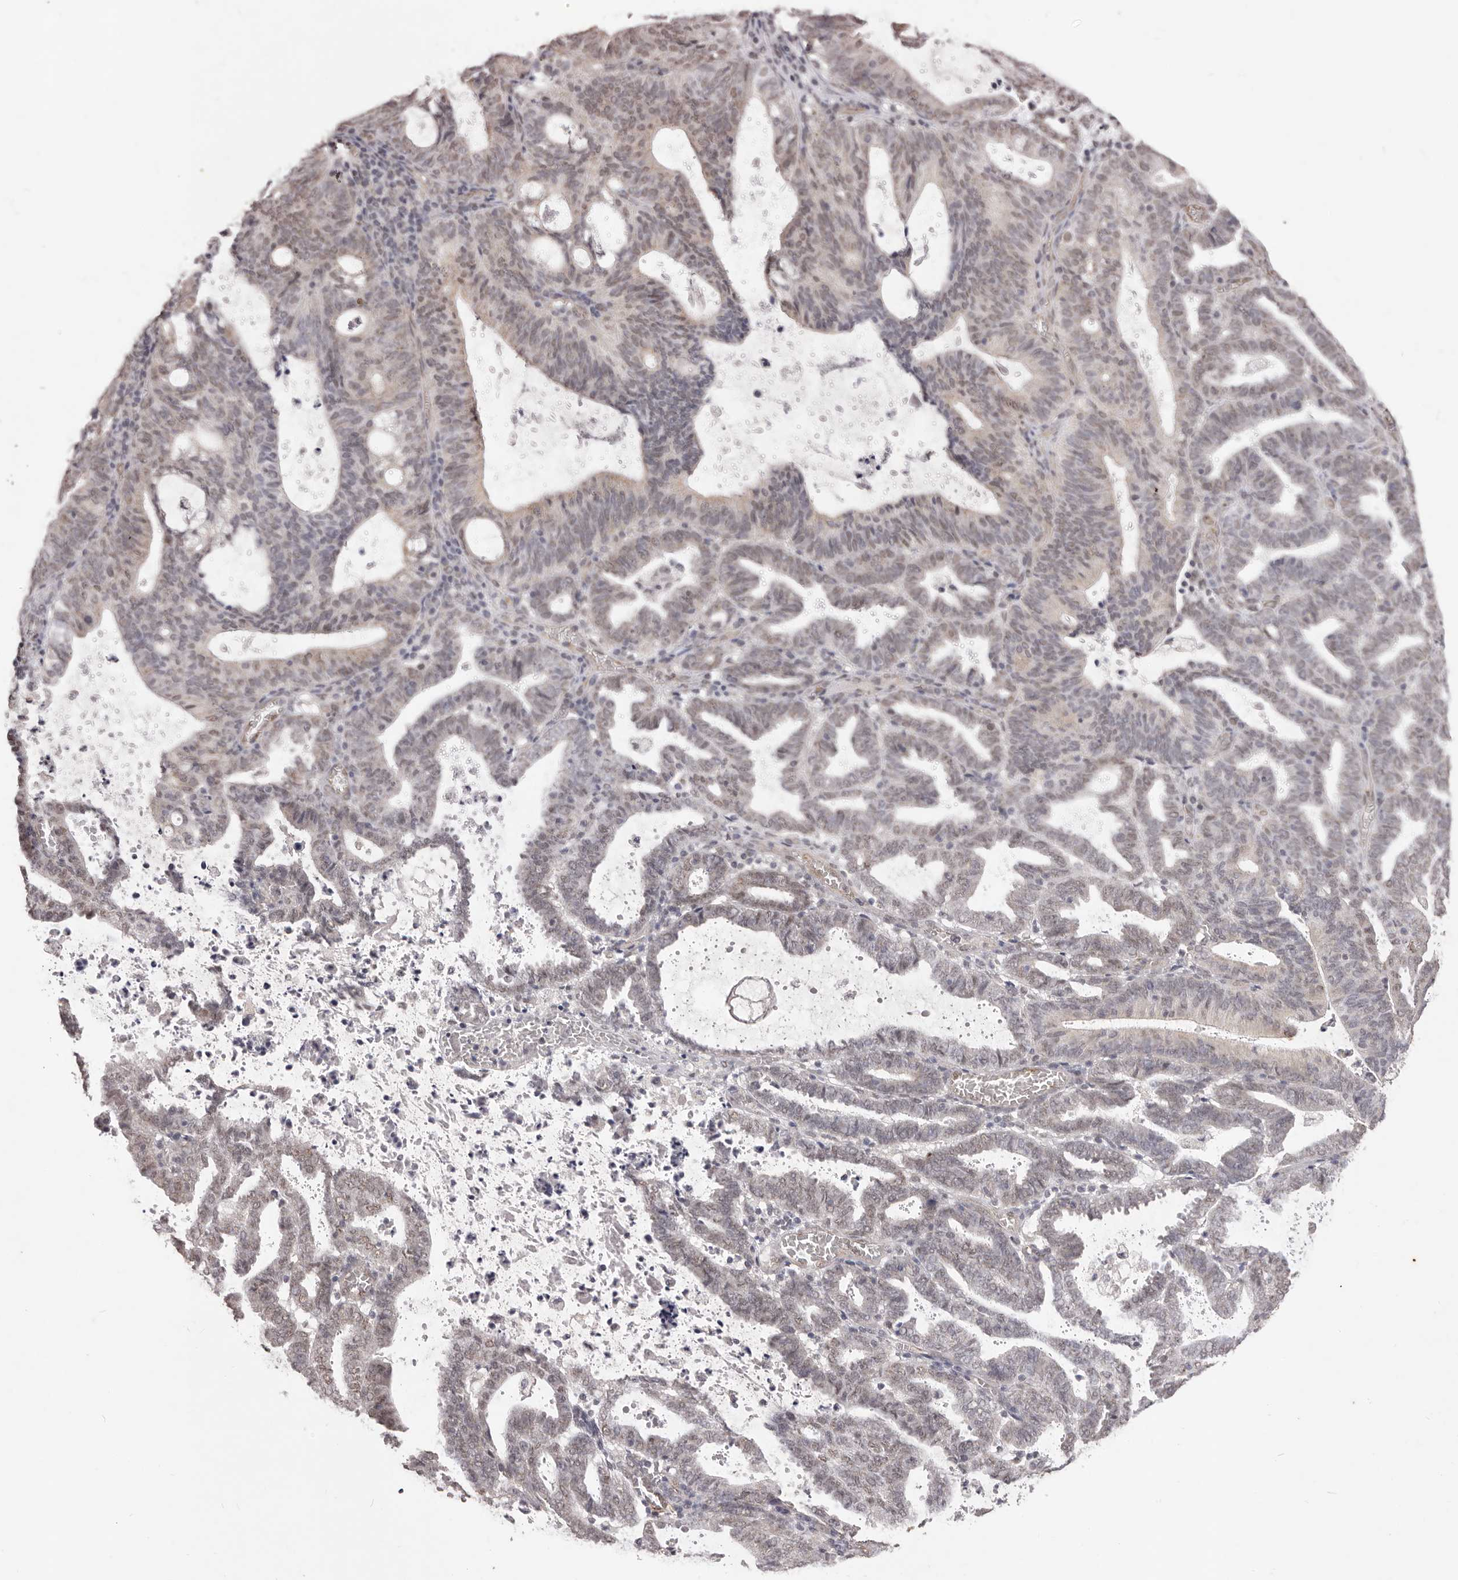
{"staining": {"intensity": "weak", "quantity": ">75%", "location": "nuclear"}, "tissue": "endometrial cancer", "cell_type": "Tumor cells", "image_type": "cancer", "snomed": [{"axis": "morphology", "description": "Adenocarcinoma, NOS"}, {"axis": "topography", "description": "Uterus"}], "caption": "Endometrial adenocarcinoma tissue demonstrates weak nuclear positivity in approximately >75% of tumor cells, visualized by immunohistochemistry.", "gene": "RPS6KA5", "patient": {"sex": "female", "age": 83}}